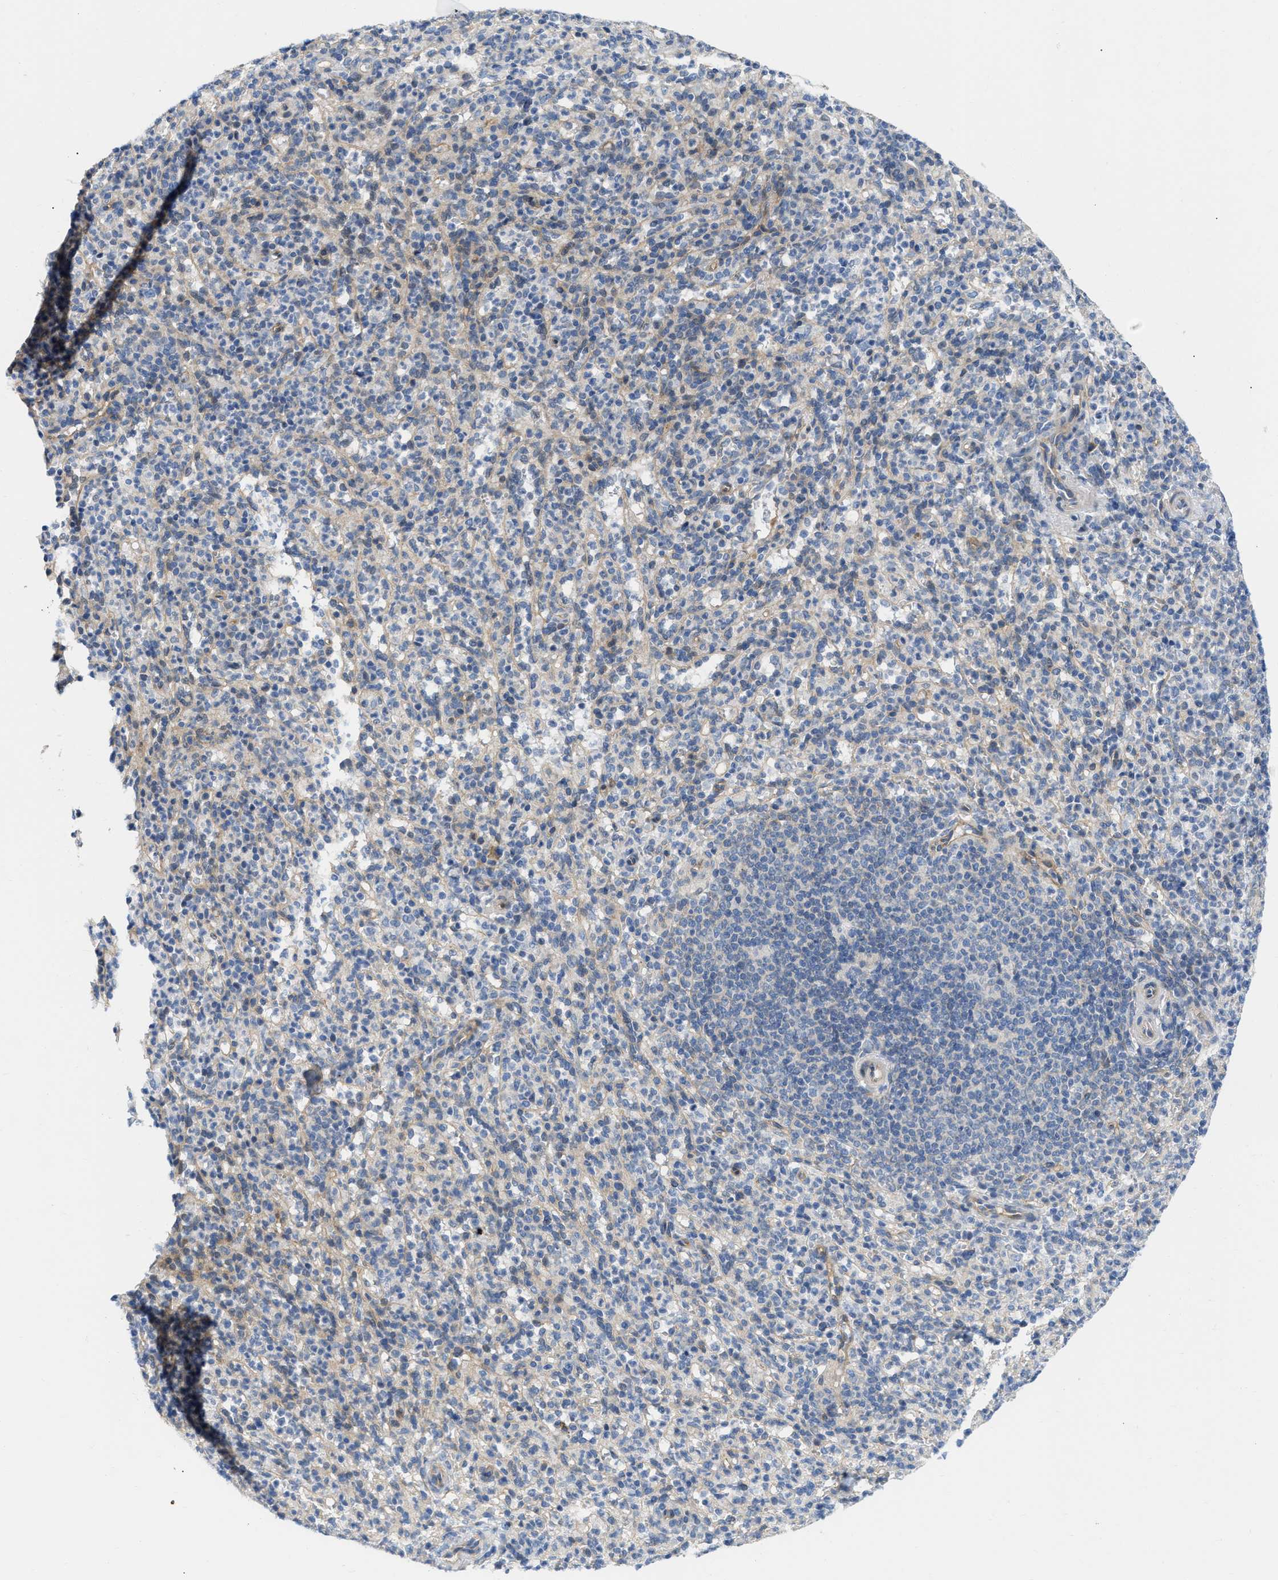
{"staining": {"intensity": "negative", "quantity": "none", "location": "none"}, "tissue": "spleen", "cell_type": "Cells in red pulp", "image_type": "normal", "snomed": [{"axis": "morphology", "description": "Normal tissue, NOS"}, {"axis": "topography", "description": "Spleen"}], "caption": "This is a histopathology image of IHC staining of normal spleen, which shows no expression in cells in red pulp.", "gene": "FHL1", "patient": {"sex": "male", "age": 36}}